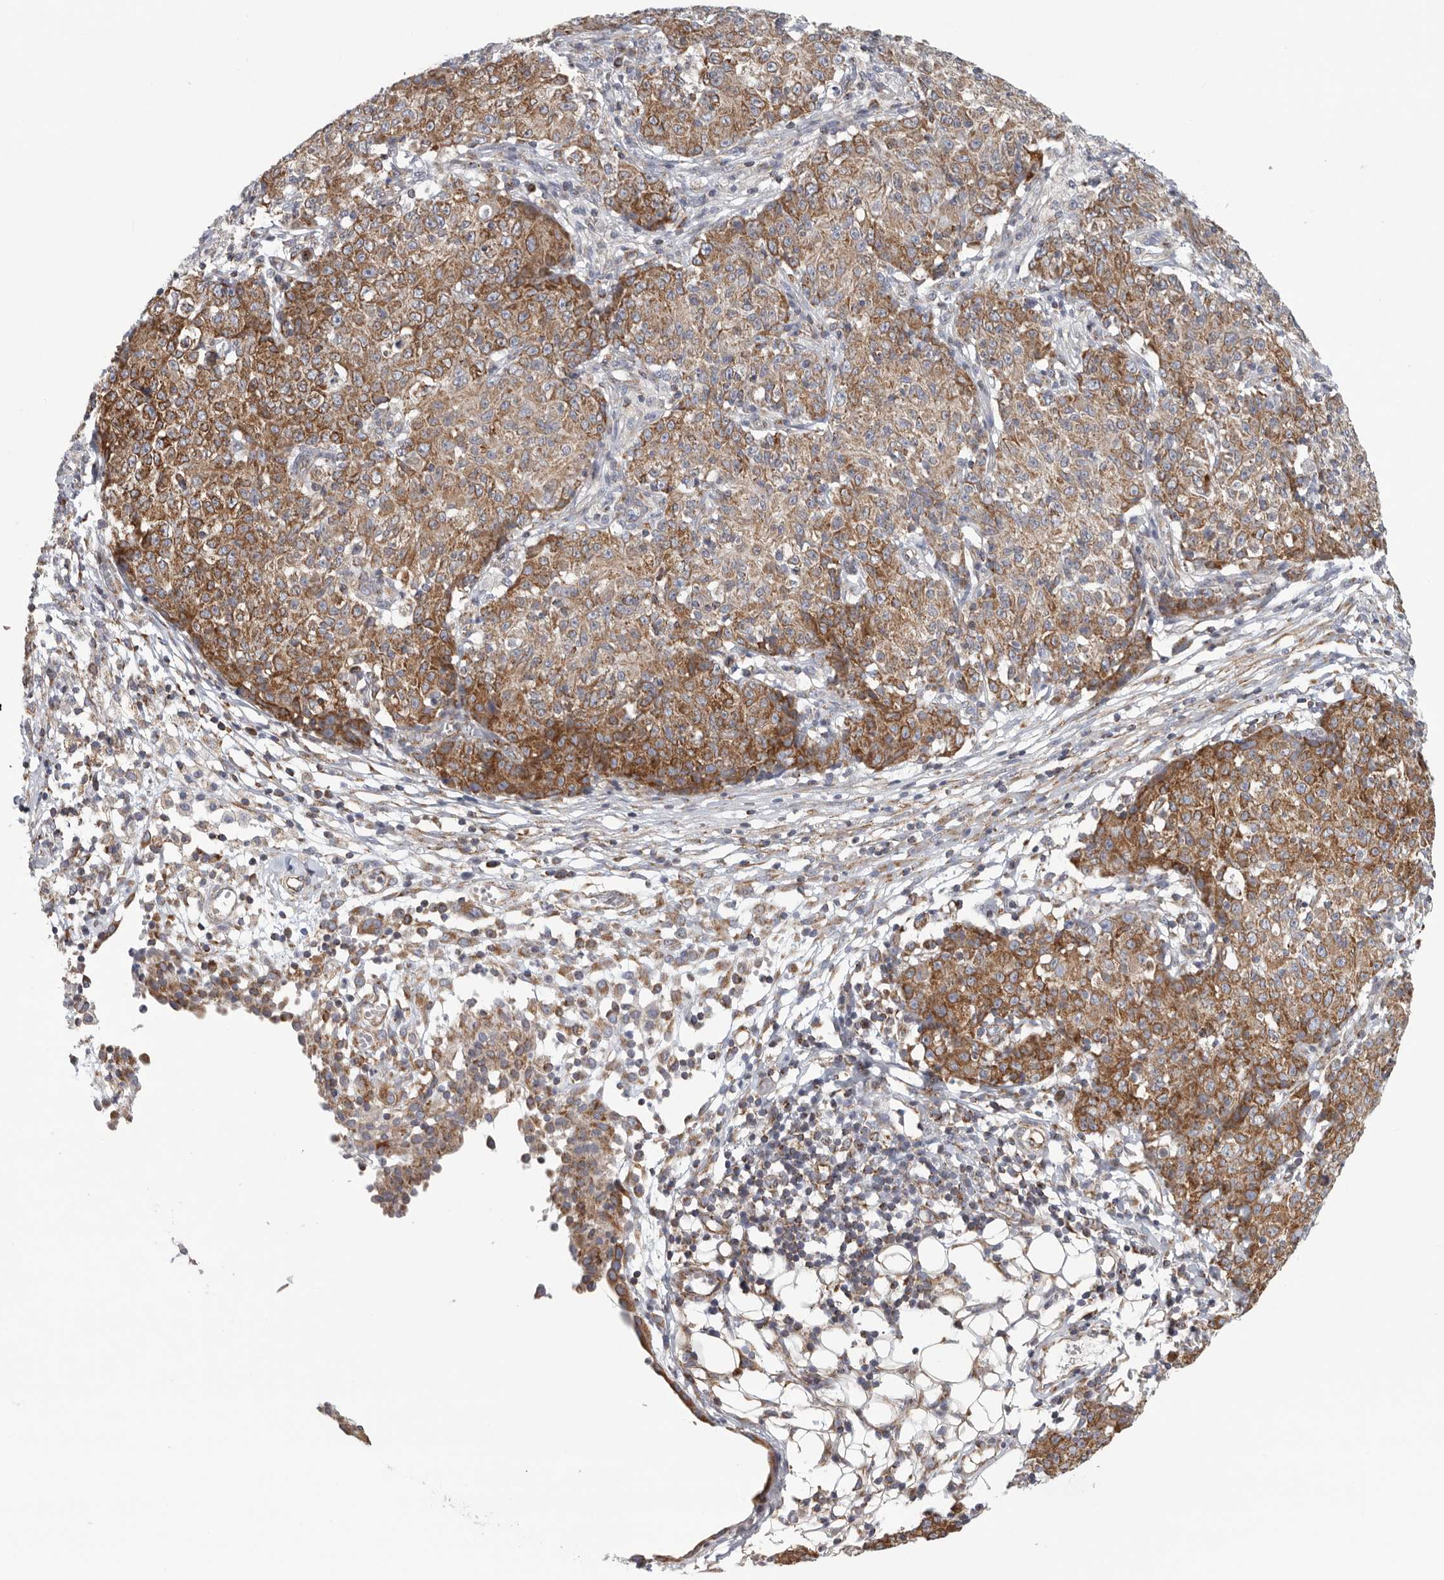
{"staining": {"intensity": "moderate", "quantity": ">75%", "location": "cytoplasmic/membranous"}, "tissue": "ovarian cancer", "cell_type": "Tumor cells", "image_type": "cancer", "snomed": [{"axis": "morphology", "description": "Carcinoma, endometroid"}, {"axis": "topography", "description": "Ovary"}], "caption": "Immunohistochemistry of human ovarian endometroid carcinoma shows medium levels of moderate cytoplasmic/membranous expression in approximately >75% of tumor cells.", "gene": "FKBP8", "patient": {"sex": "female", "age": 42}}